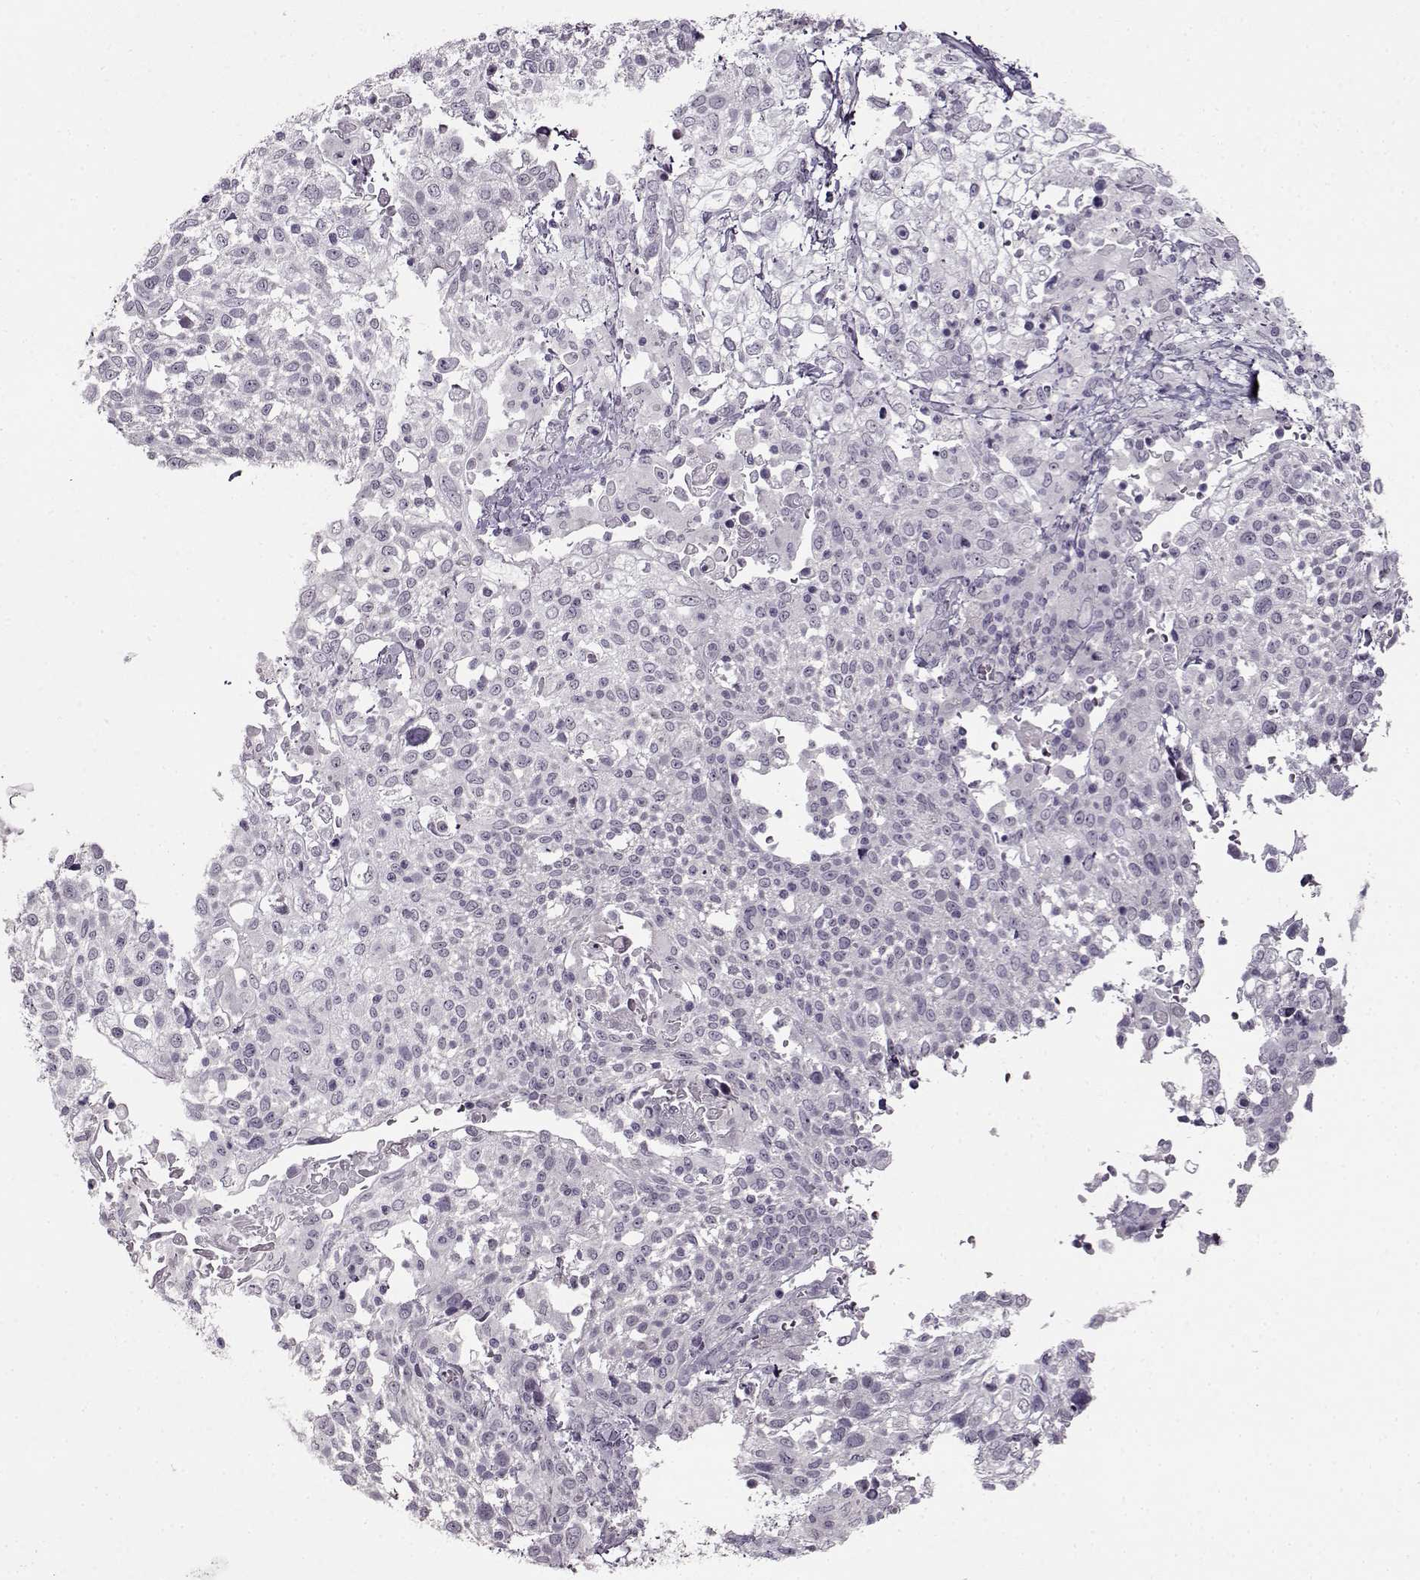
{"staining": {"intensity": "negative", "quantity": "none", "location": "none"}, "tissue": "cervical cancer", "cell_type": "Tumor cells", "image_type": "cancer", "snomed": [{"axis": "morphology", "description": "Squamous cell carcinoma, NOS"}, {"axis": "topography", "description": "Cervix"}], "caption": "Immunohistochemistry micrograph of squamous cell carcinoma (cervical) stained for a protein (brown), which shows no expression in tumor cells.", "gene": "FSHB", "patient": {"sex": "female", "age": 61}}